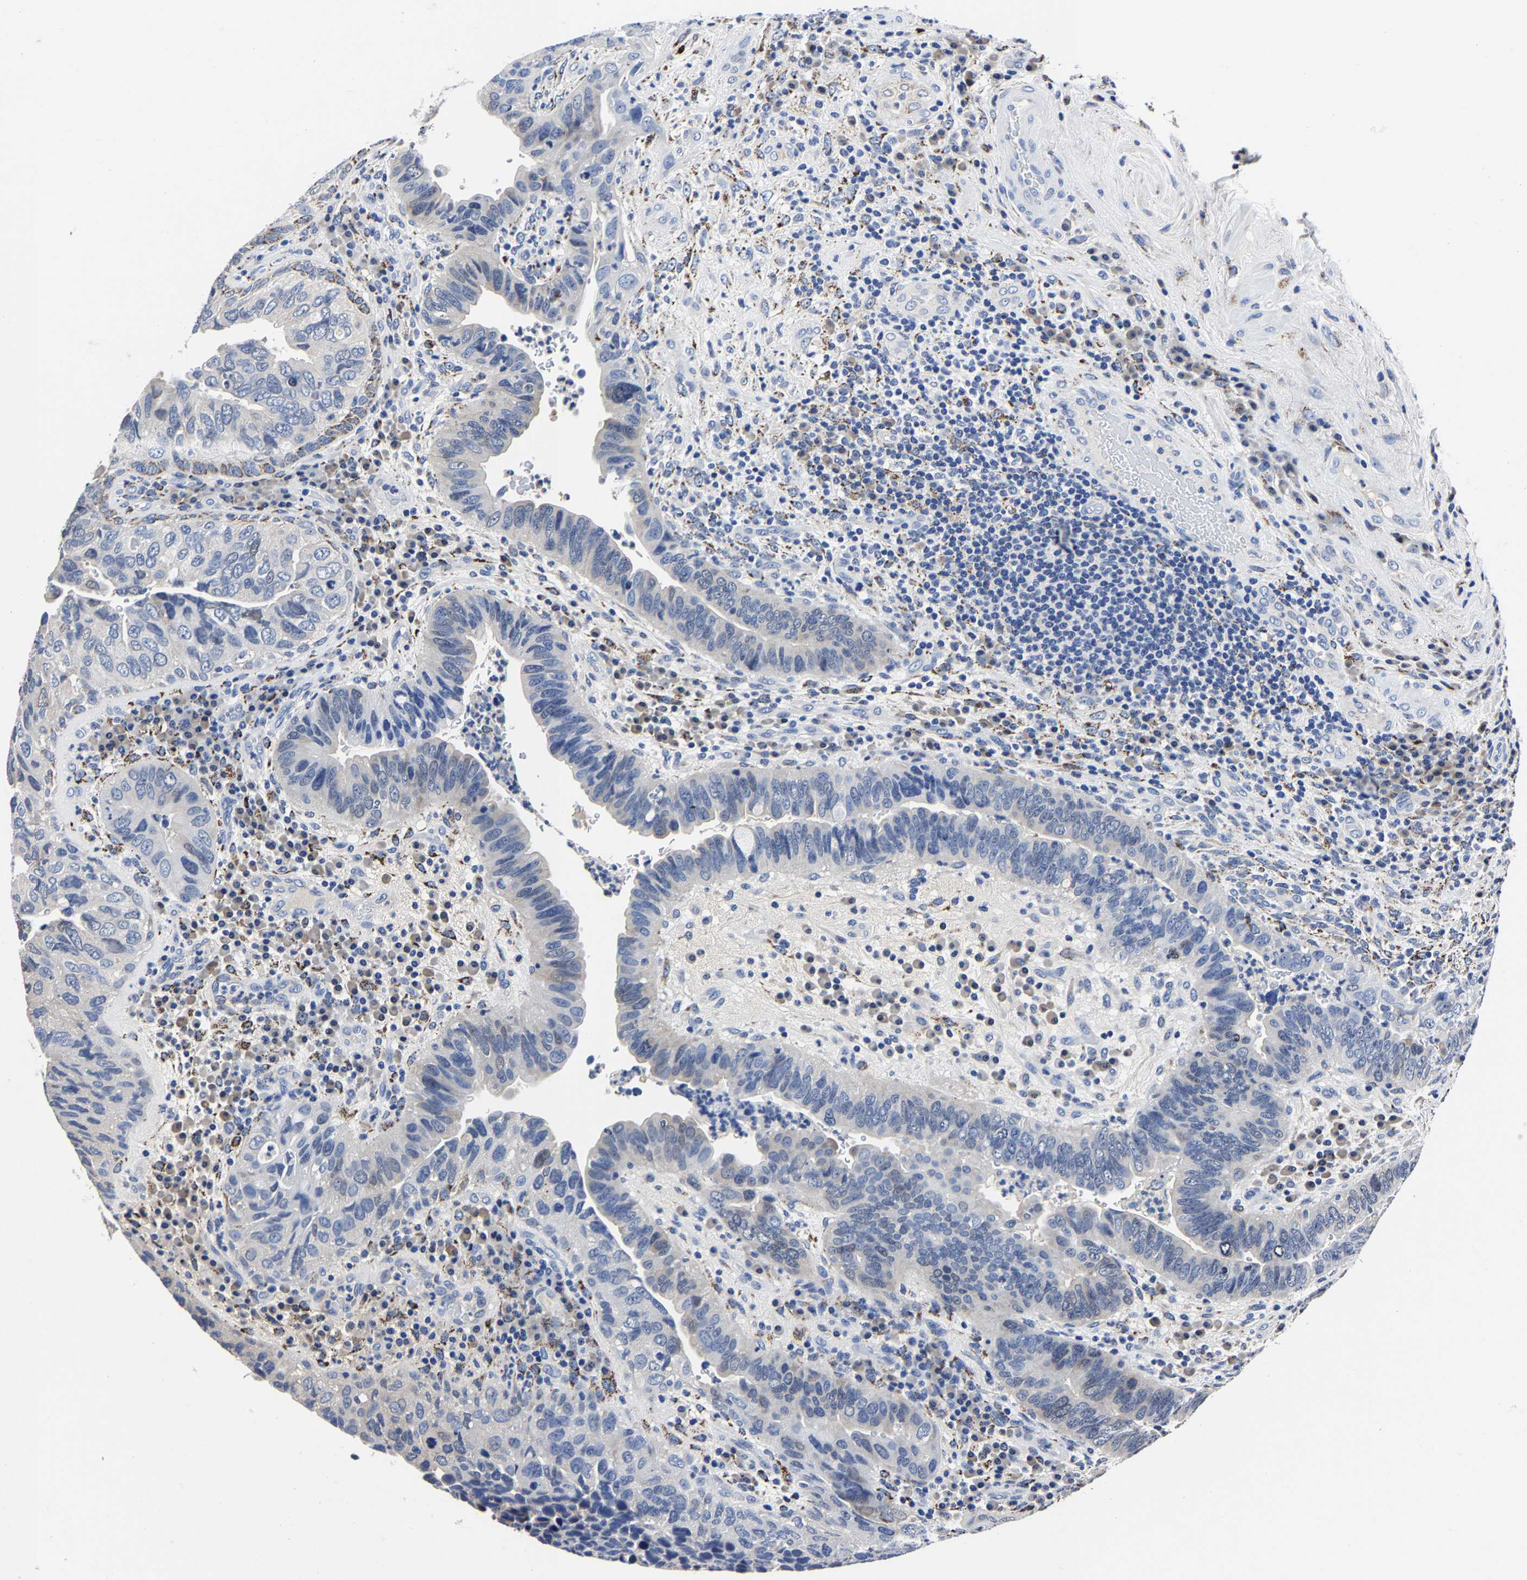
{"staining": {"intensity": "moderate", "quantity": "<25%", "location": "cytoplasmic/membranous"}, "tissue": "urothelial cancer", "cell_type": "Tumor cells", "image_type": "cancer", "snomed": [{"axis": "morphology", "description": "Urothelial carcinoma, High grade"}, {"axis": "topography", "description": "Urinary bladder"}], "caption": "Protein analysis of high-grade urothelial carcinoma tissue demonstrates moderate cytoplasmic/membranous positivity in approximately <25% of tumor cells.", "gene": "PSPH", "patient": {"sex": "female", "age": 82}}